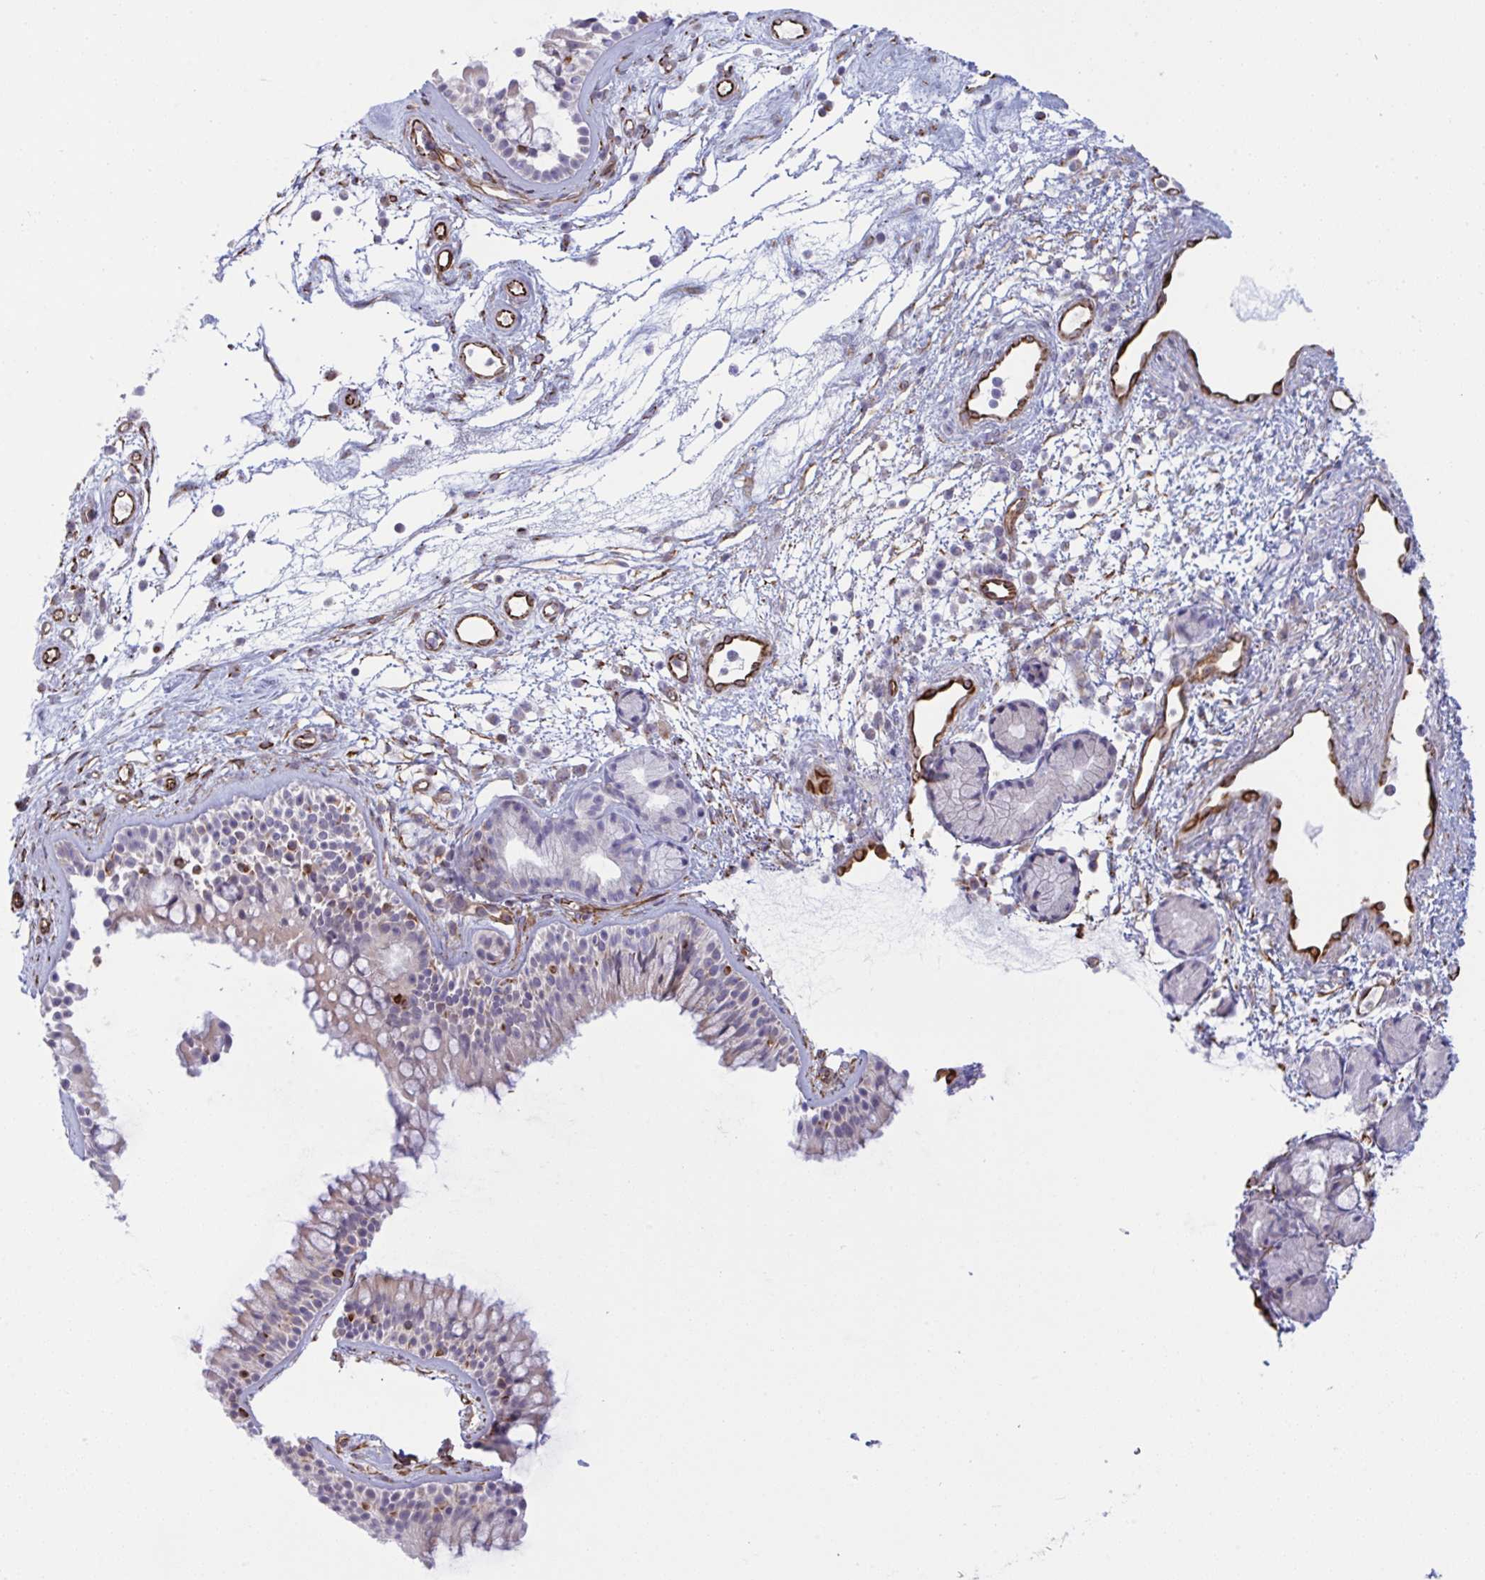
{"staining": {"intensity": "negative", "quantity": "none", "location": "none"}, "tissue": "nasopharynx", "cell_type": "Respiratory epithelial cells", "image_type": "normal", "snomed": [{"axis": "morphology", "description": "Normal tissue, NOS"}, {"axis": "topography", "description": "Nasopharynx"}], "caption": "This micrograph is of normal nasopharynx stained with immunohistochemistry (IHC) to label a protein in brown with the nuclei are counter-stained blue. There is no staining in respiratory epithelial cells. (DAB (3,3'-diaminobenzidine) immunohistochemistry visualized using brightfield microscopy, high magnification).", "gene": "DCBLD1", "patient": {"sex": "female", "age": 70}}